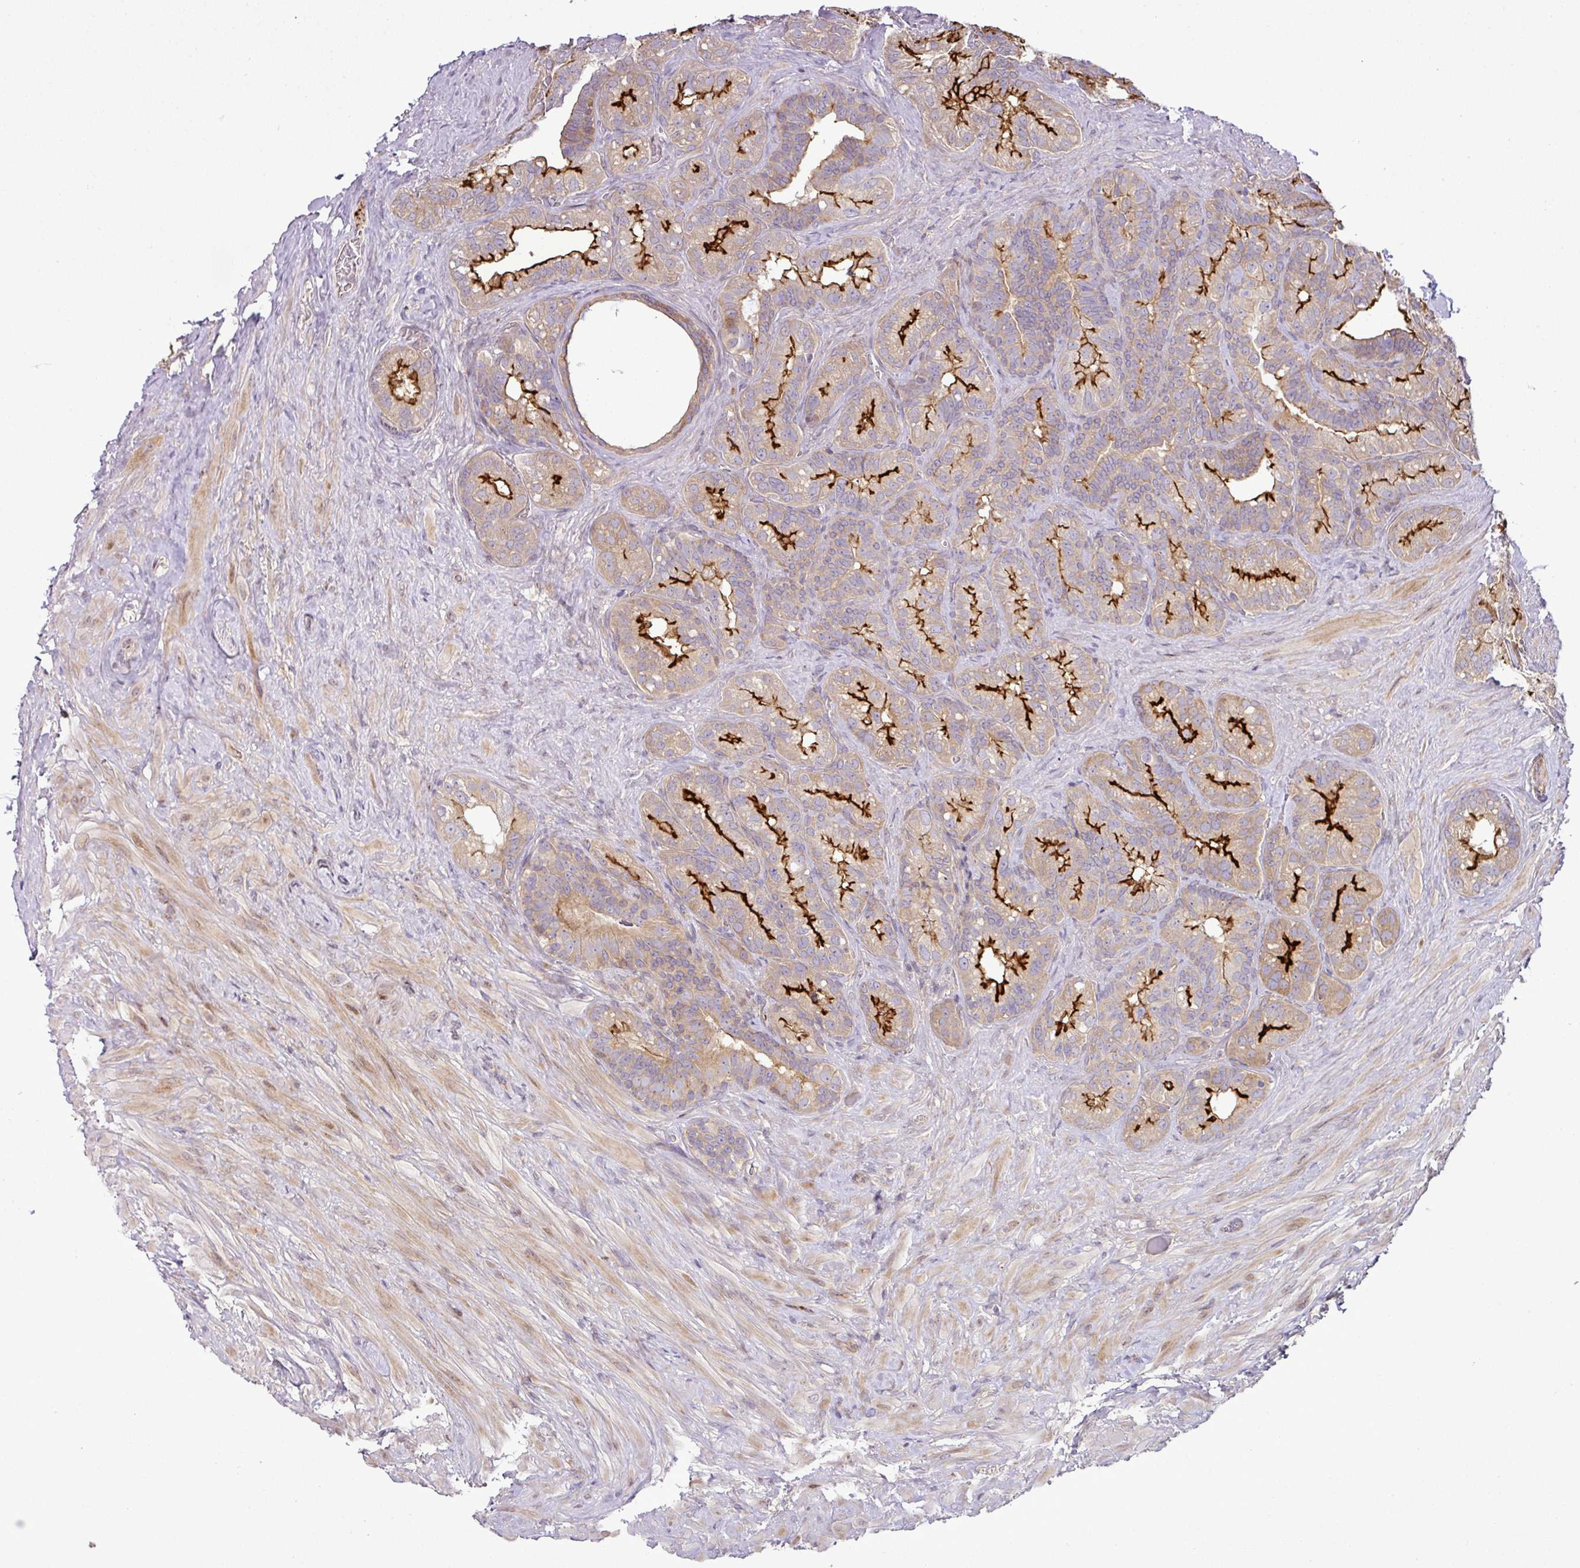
{"staining": {"intensity": "strong", "quantity": "25%-75%", "location": "cytoplasmic/membranous"}, "tissue": "seminal vesicle", "cell_type": "Glandular cells", "image_type": "normal", "snomed": [{"axis": "morphology", "description": "Normal tissue, NOS"}, {"axis": "topography", "description": "Seminal veicle"}], "caption": "IHC (DAB) staining of normal seminal vesicle reveals strong cytoplasmic/membranous protein positivity in approximately 25%-75% of glandular cells.", "gene": "COX18", "patient": {"sex": "male", "age": 60}}